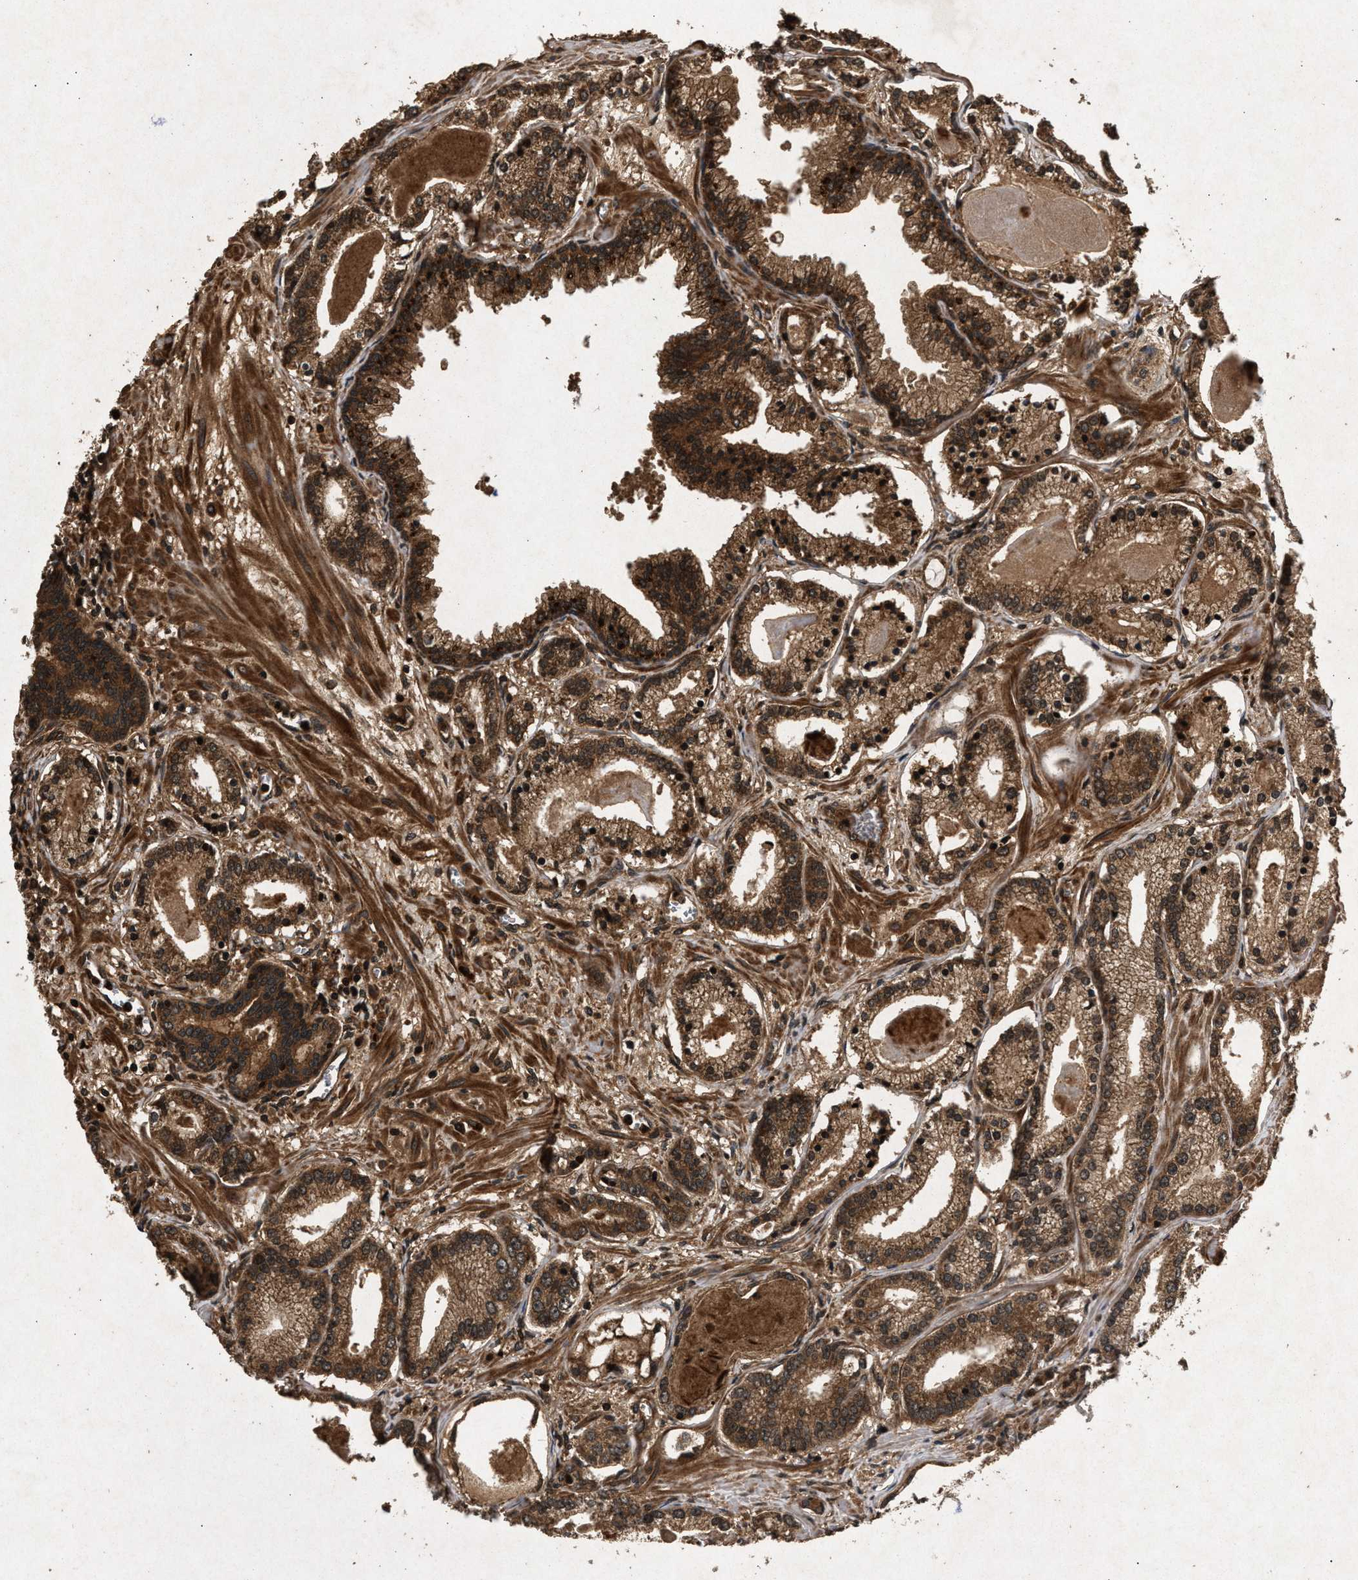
{"staining": {"intensity": "moderate", "quantity": ">75%", "location": "cytoplasmic/membranous"}, "tissue": "prostate cancer", "cell_type": "Tumor cells", "image_type": "cancer", "snomed": [{"axis": "morphology", "description": "Adenocarcinoma, Low grade"}, {"axis": "topography", "description": "Prostate"}], "caption": "Human low-grade adenocarcinoma (prostate) stained with a brown dye demonstrates moderate cytoplasmic/membranous positive staining in about >75% of tumor cells.", "gene": "PPP1CC", "patient": {"sex": "male", "age": 59}}